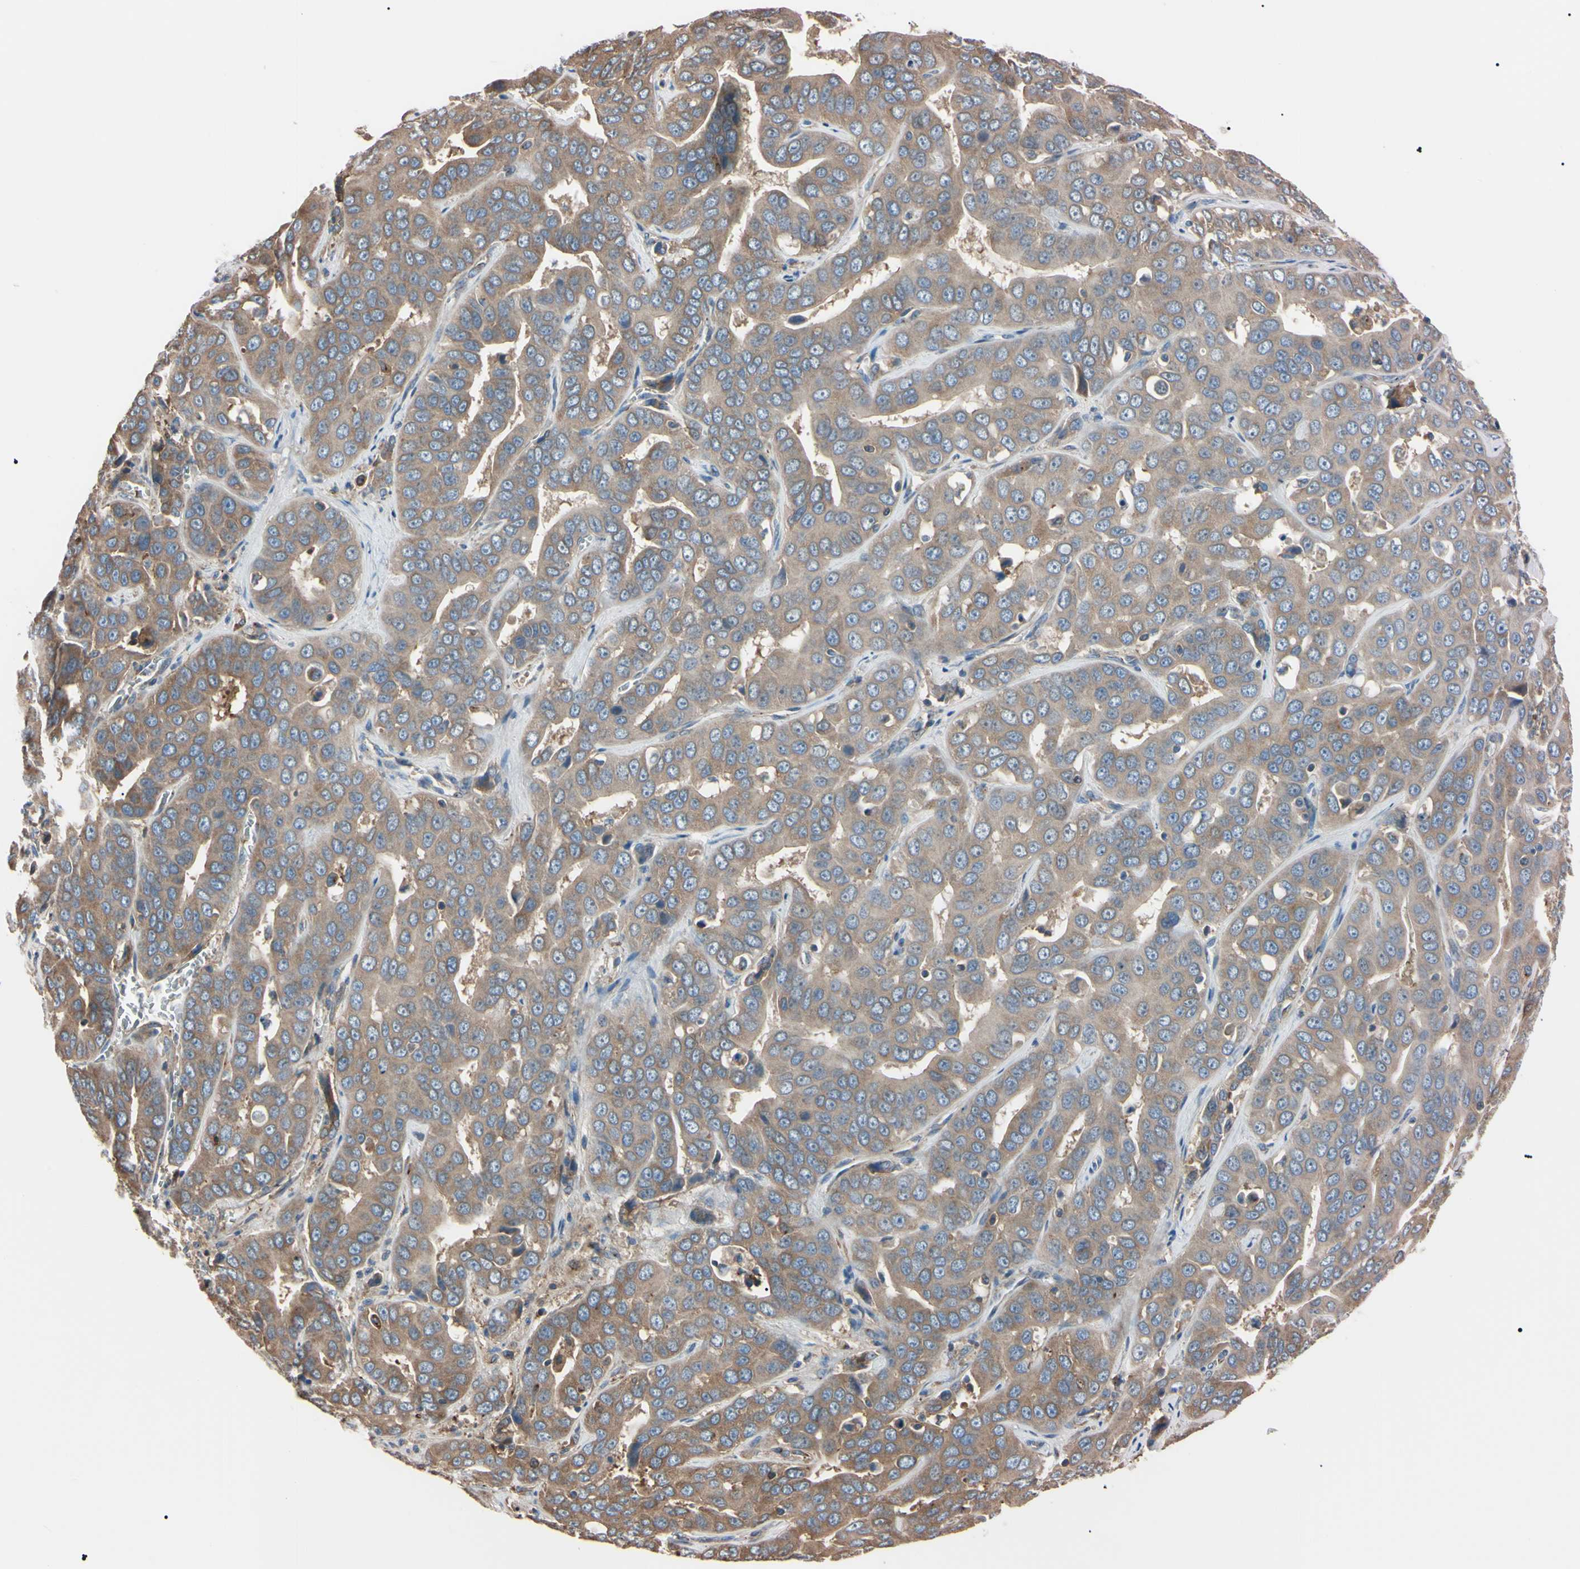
{"staining": {"intensity": "moderate", "quantity": ">75%", "location": "cytoplasmic/membranous"}, "tissue": "liver cancer", "cell_type": "Tumor cells", "image_type": "cancer", "snomed": [{"axis": "morphology", "description": "Cholangiocarcinoma"}, {"axis": "topography", "description": "Liver"}], "caption": "Liver cholangiocarcinoma stained with immunohistochemistry shows moderate cytoplasmic/membranous staining in about >75% of tumor cells.", "gene": "PRKACA", "patient": {"sex": "female", "age": 52}}